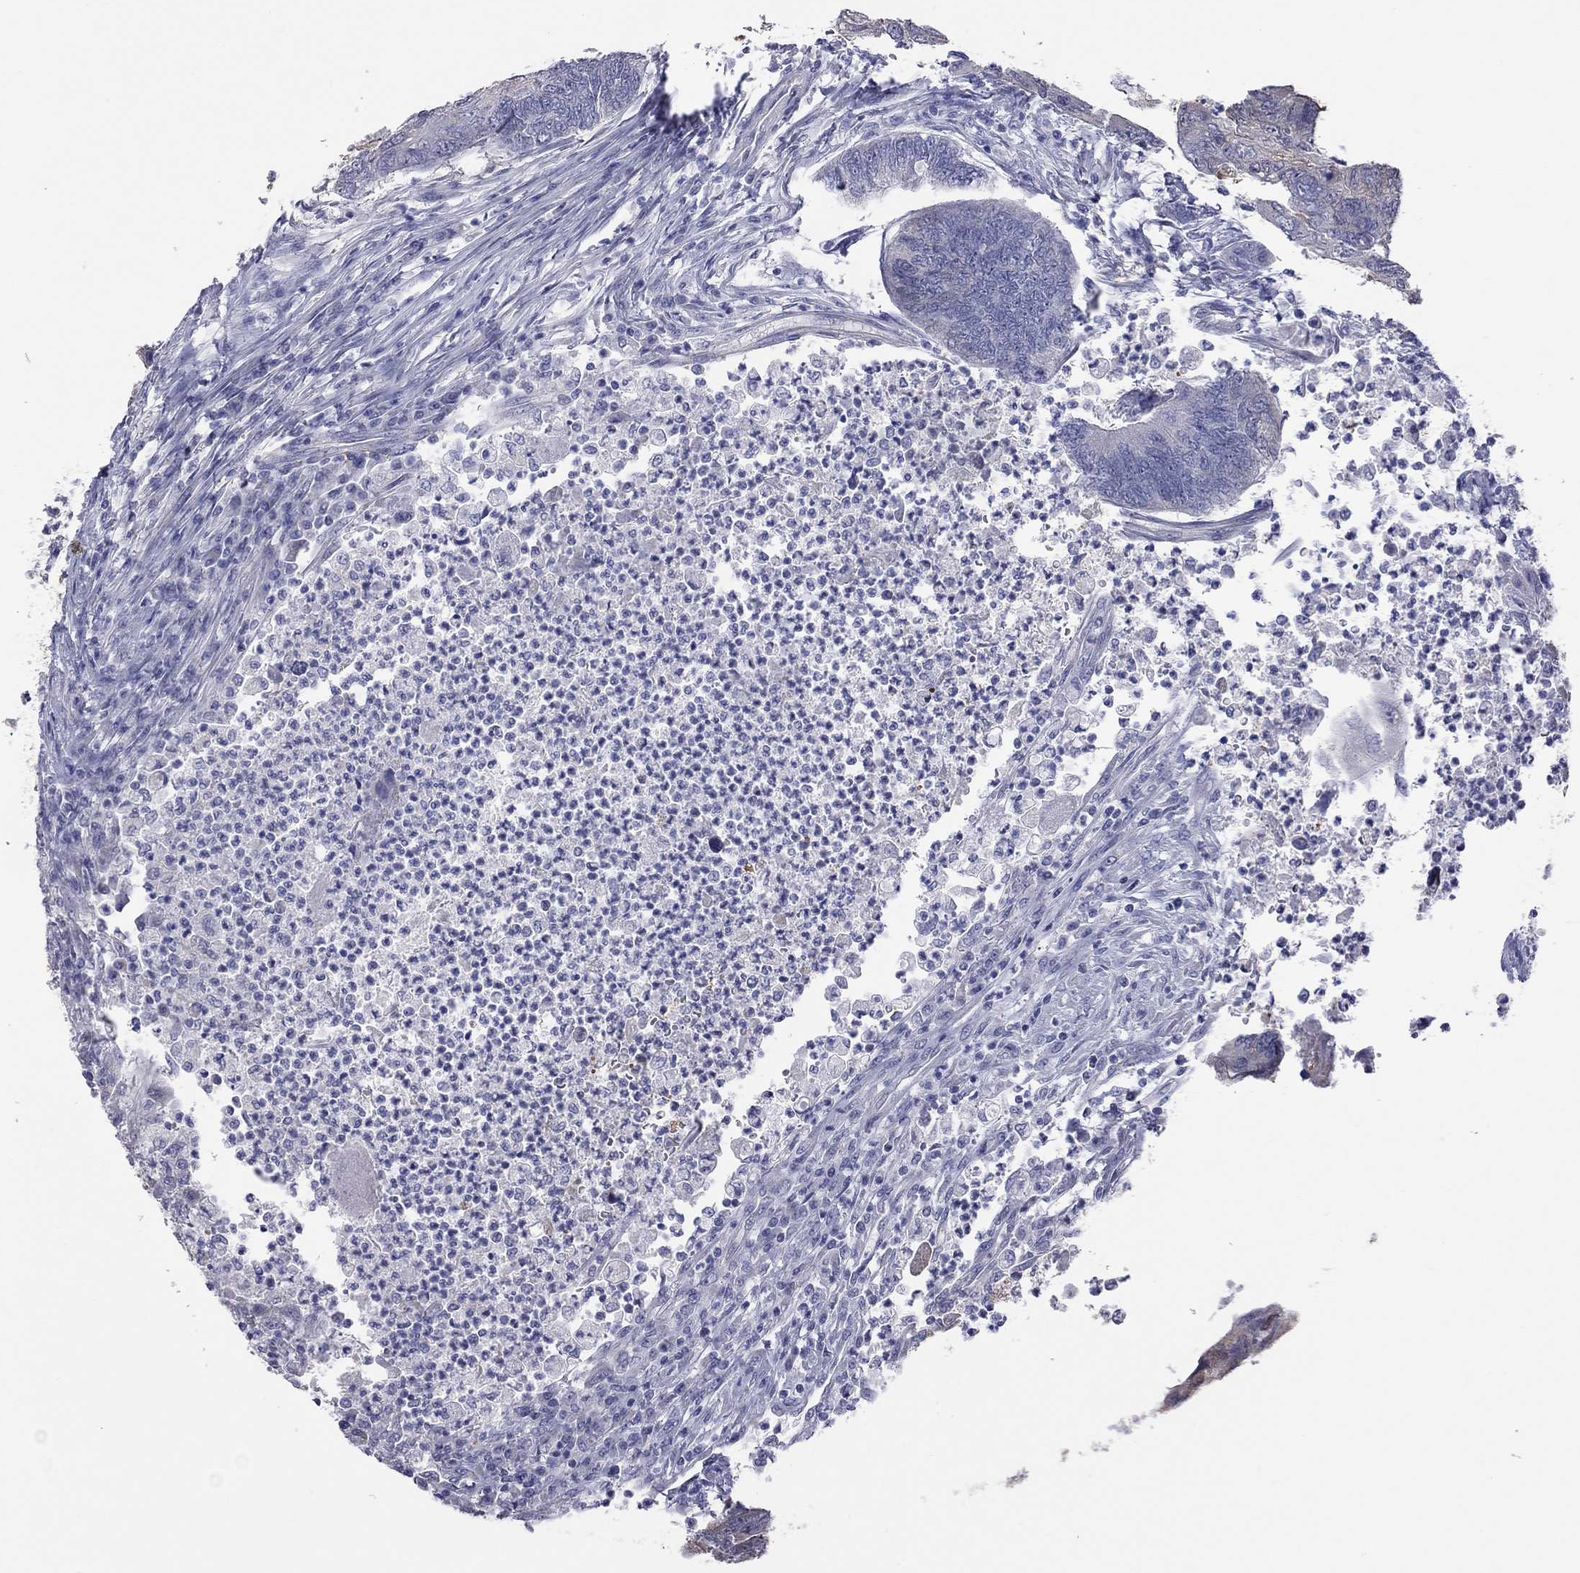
{"staining": {"intensity": "negative", "quantity": "none", "location": "none"}, "tissue": "colorectal cancer", "cell_type": "Tumor cells", "image_type": "cancer", "snomed": [{"axis": "morphology", "description": "Adenocarcinoma, NOS"}, {"axis": "topography", "description": "Colon"}], "caption": "The image displays no significant expression in tumor cells of colorectal cancer.", "gene": "HYLS1", "patient": {"sex": "female", "age": 67}}